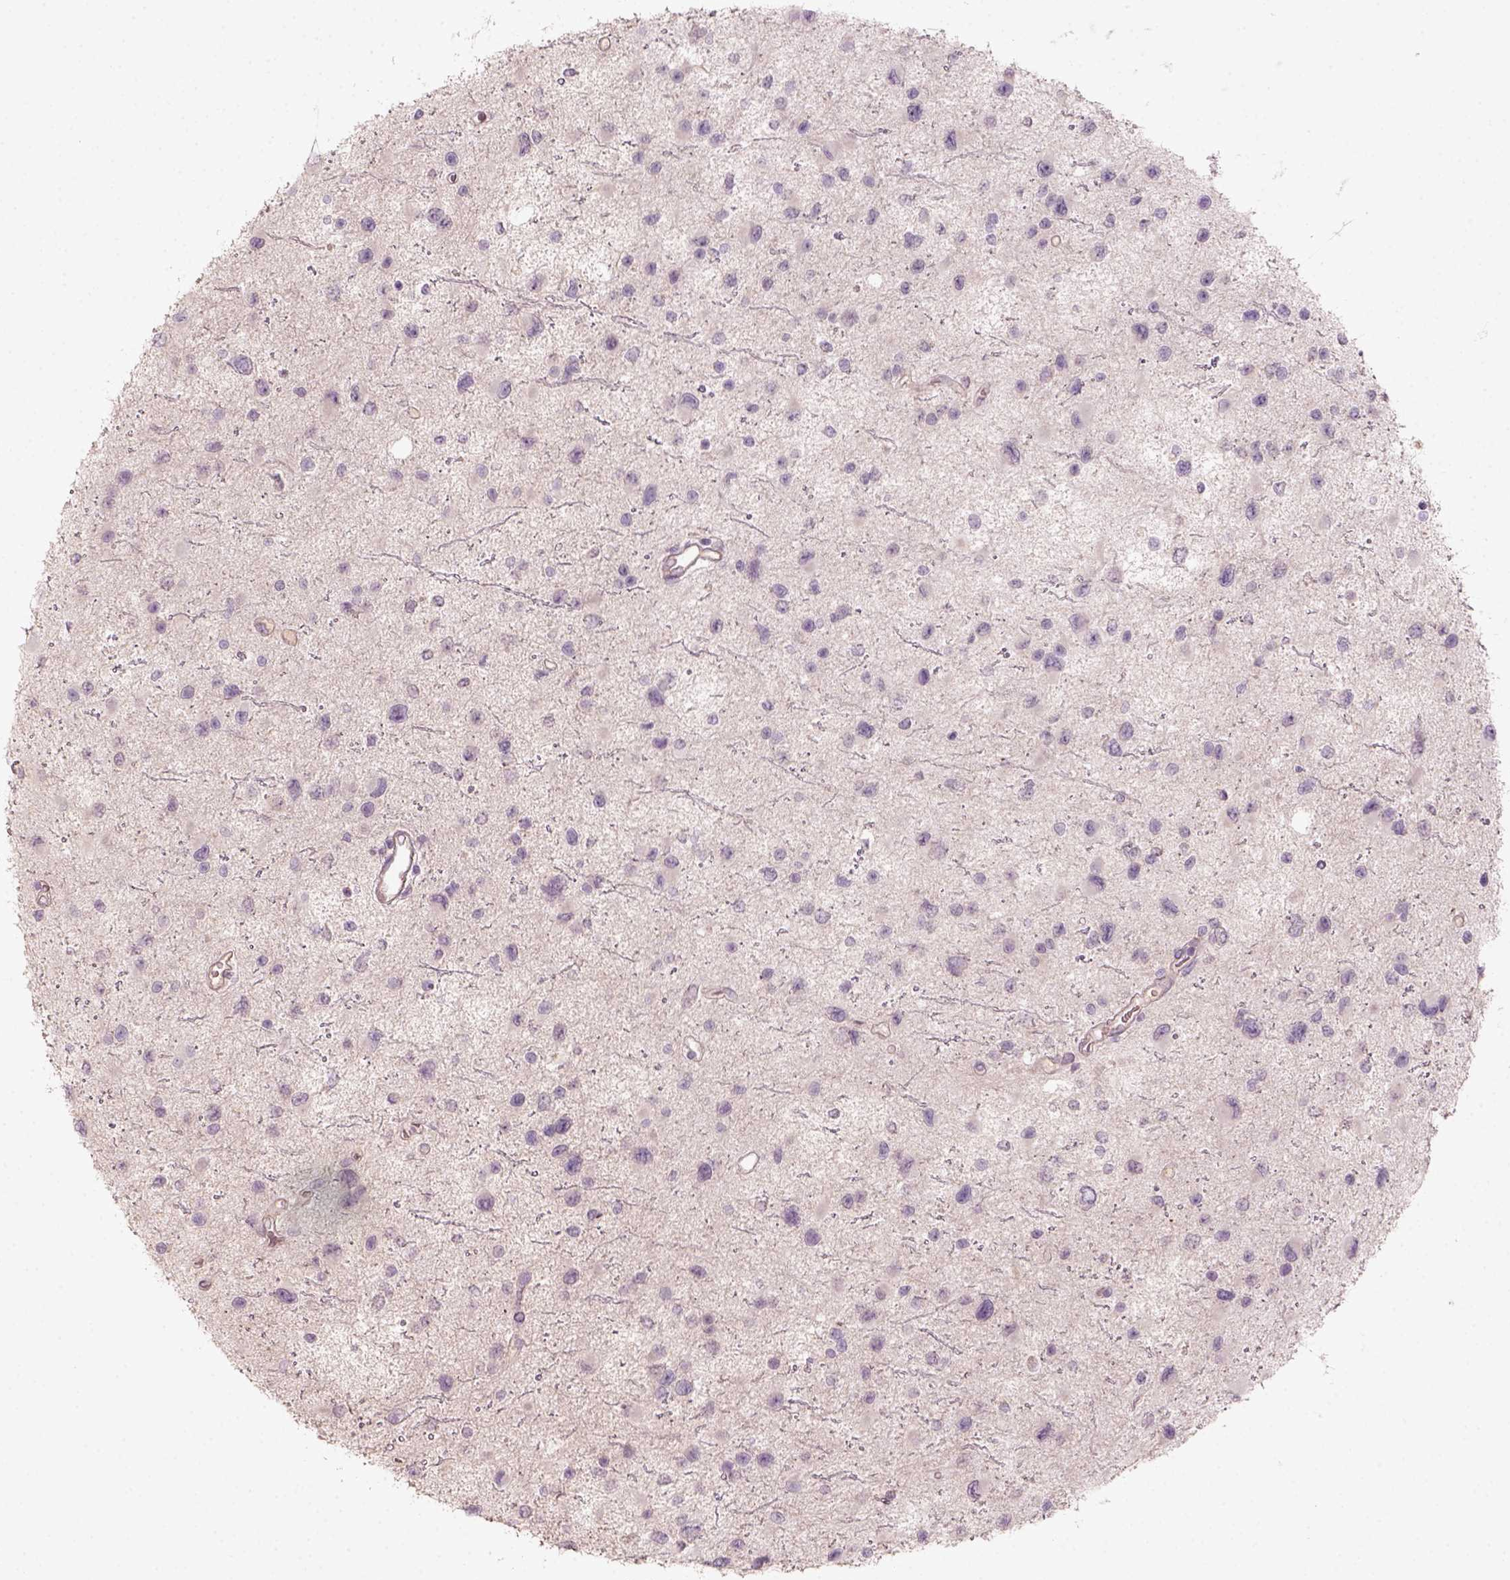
{"staining": {"intensity": "negative", "quantity": "none", "location": "none"}, "tissue": "glioma", "cell_type": "Tumor cells", "image_type": "cancer", "snomed": [{"axis": "morphology", "description": "Glioma, malignant, Low grade"}, {"axis": "topography", "description": "Brain"}], "caption": "IHC photomicrograph of human glioma stained for a protein (brown), which demonstrates no positivity in tumor cells.", "gene": "AQP9", "patient": {"sex": "female", "age": 32}}